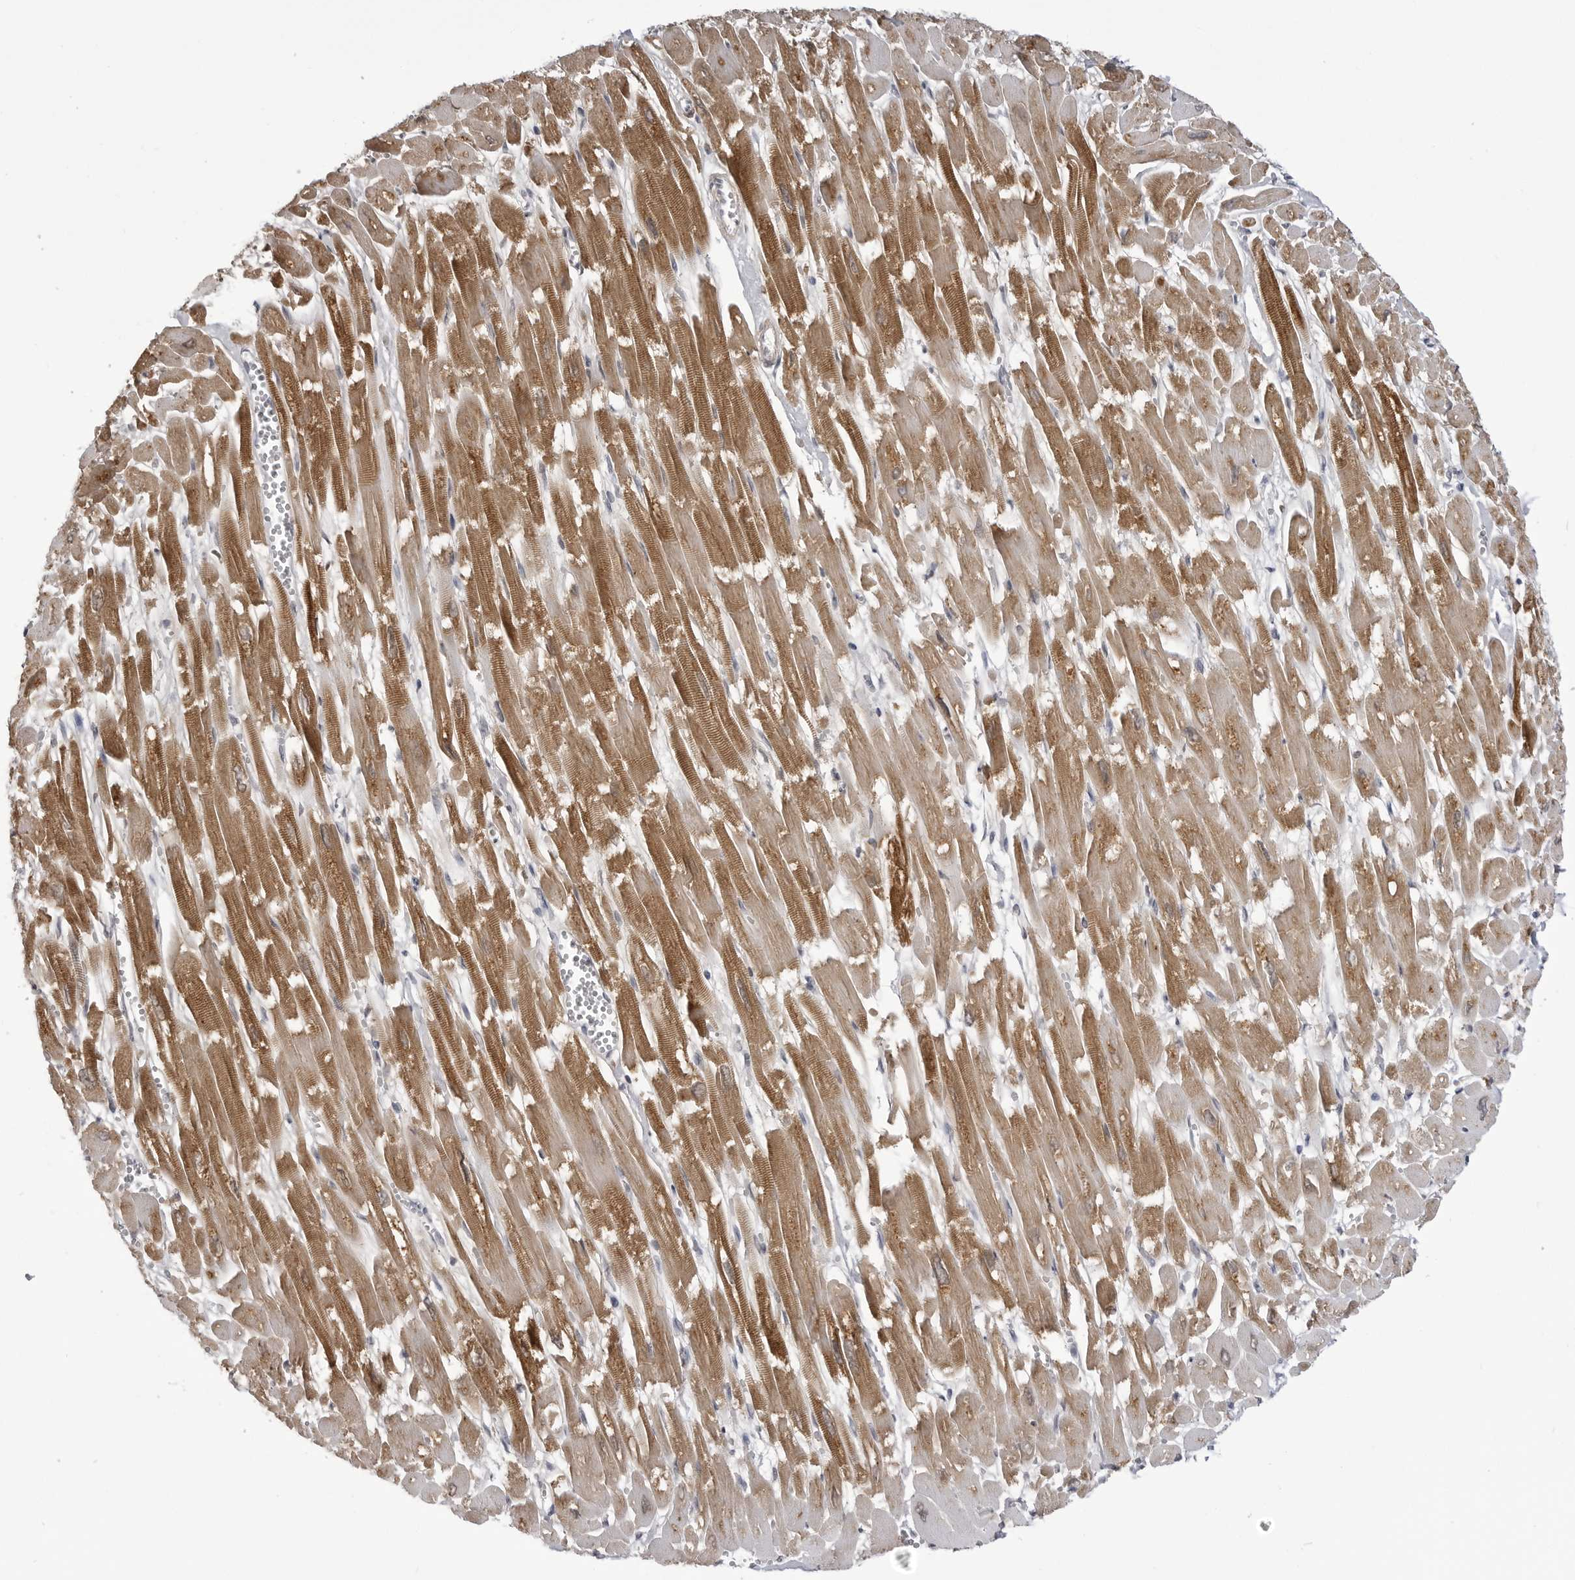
{"staining": {"intensity": "moderate", "quantity": ">75%", "location": "cytoplasmic/membranous"}, "tissue": "heart muscle", "cell_type": "Cardiomyocytes", "image_type": "normal", "snomed": [{"axis": "morphology", "description": "Normal tissue, NOS"}, {"axis": "topography", "description": "Heart"}], "caption": "Normal heart muscle was stained to show a protein in brown. There is medium levels of moderate cytoplasmic/membranous staining in about >75% of cardiomyocytes.", "gene": "FH", "patient": {"sex": "male", "age": 54}}